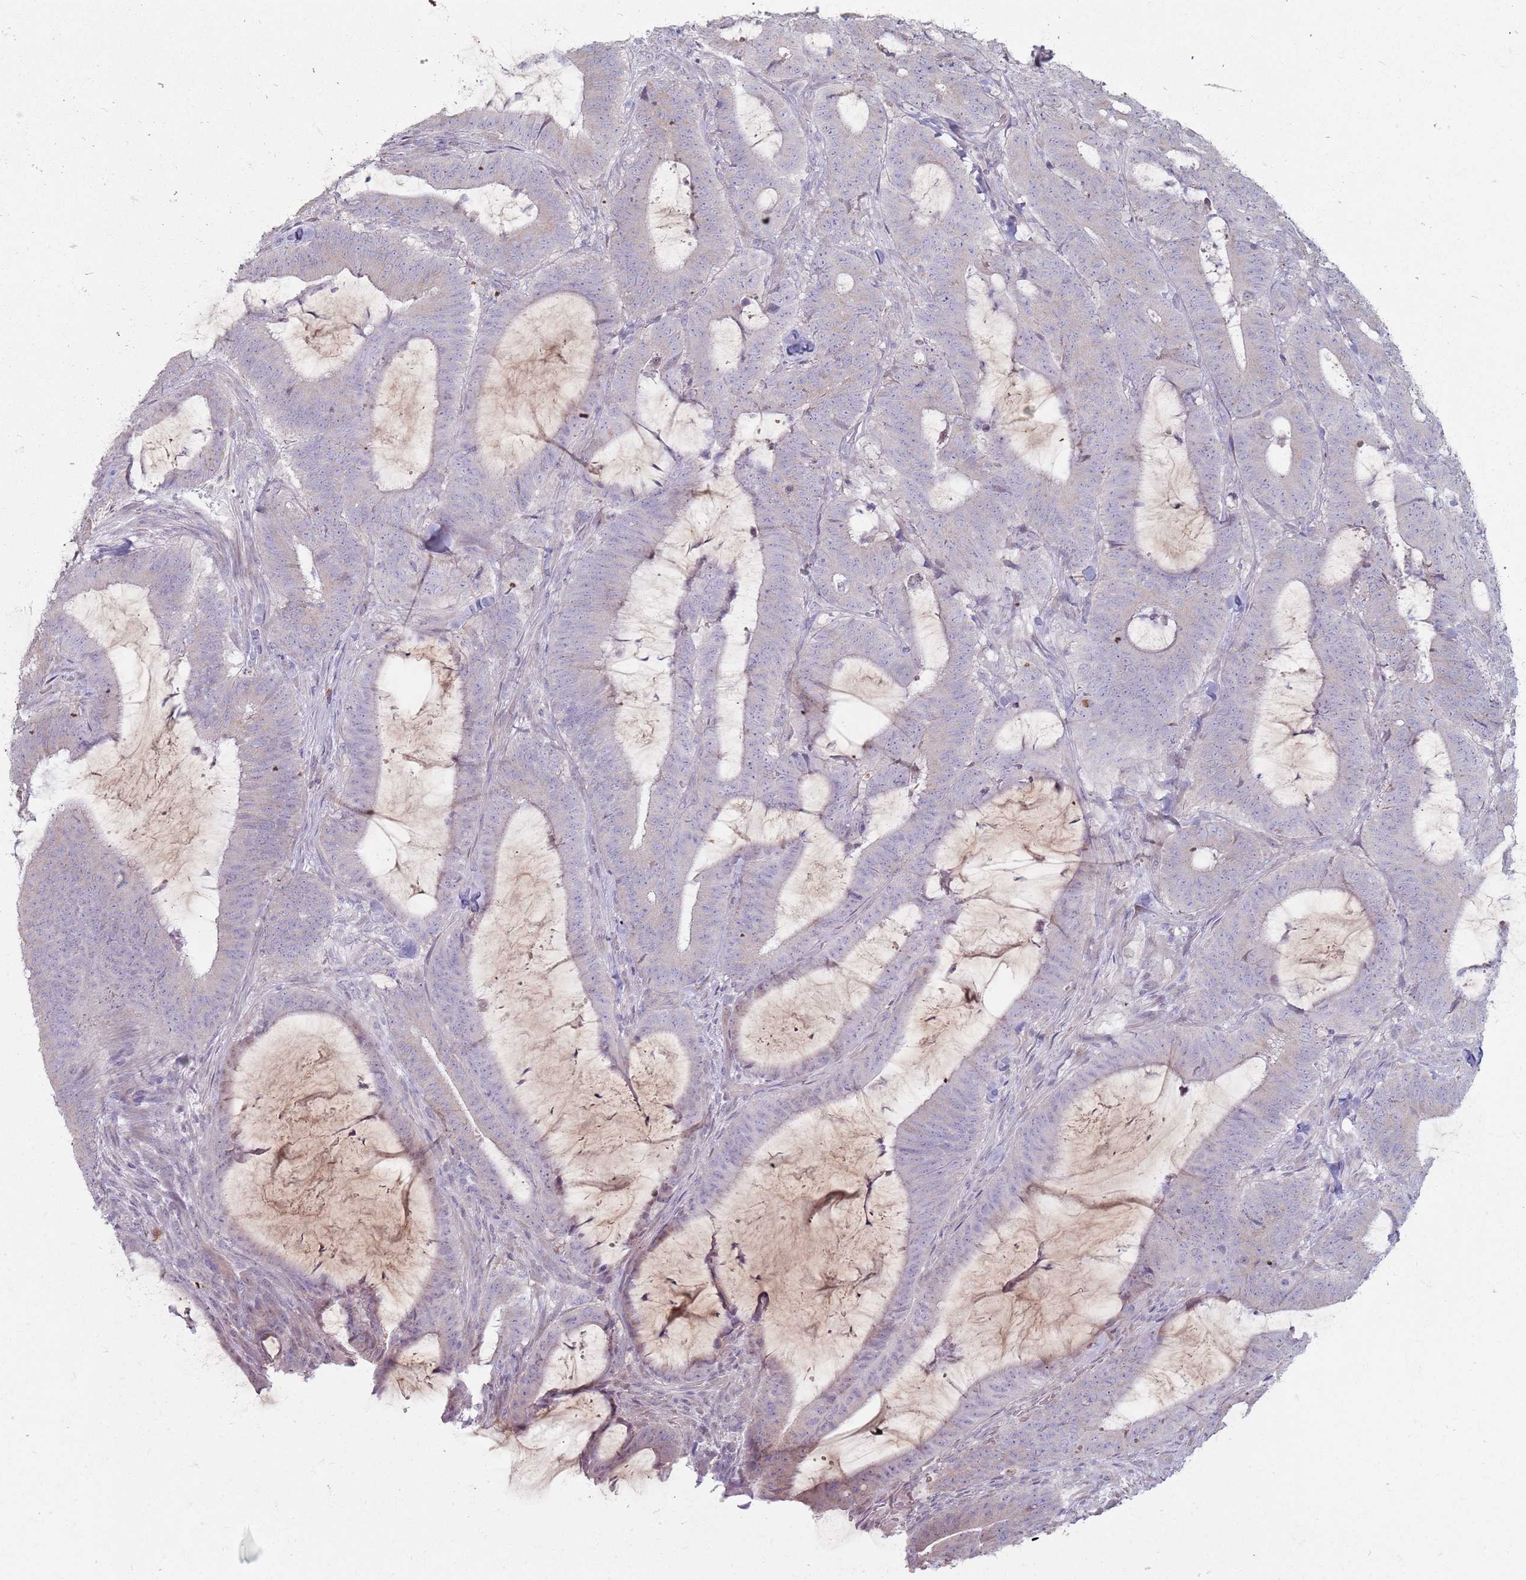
{"staining": {"intensity": "negative", "quantity": "none", "location": "none"}, "tissue": "colorectal cancer", "cell_type": "Tumor cells", "image_type": "cancer", "snomed": [{"axis": "morphology", "description": "Adenocarcinoma, NOS"}, {"axis": "topography", "description": "Colon"}], "caption": "Protein analysis of colorectal adenocarcinoma demonstrates no significant positivity in tumor cells.", "gene": "DXO", "patient": {"sex": "female", "age": 43}}